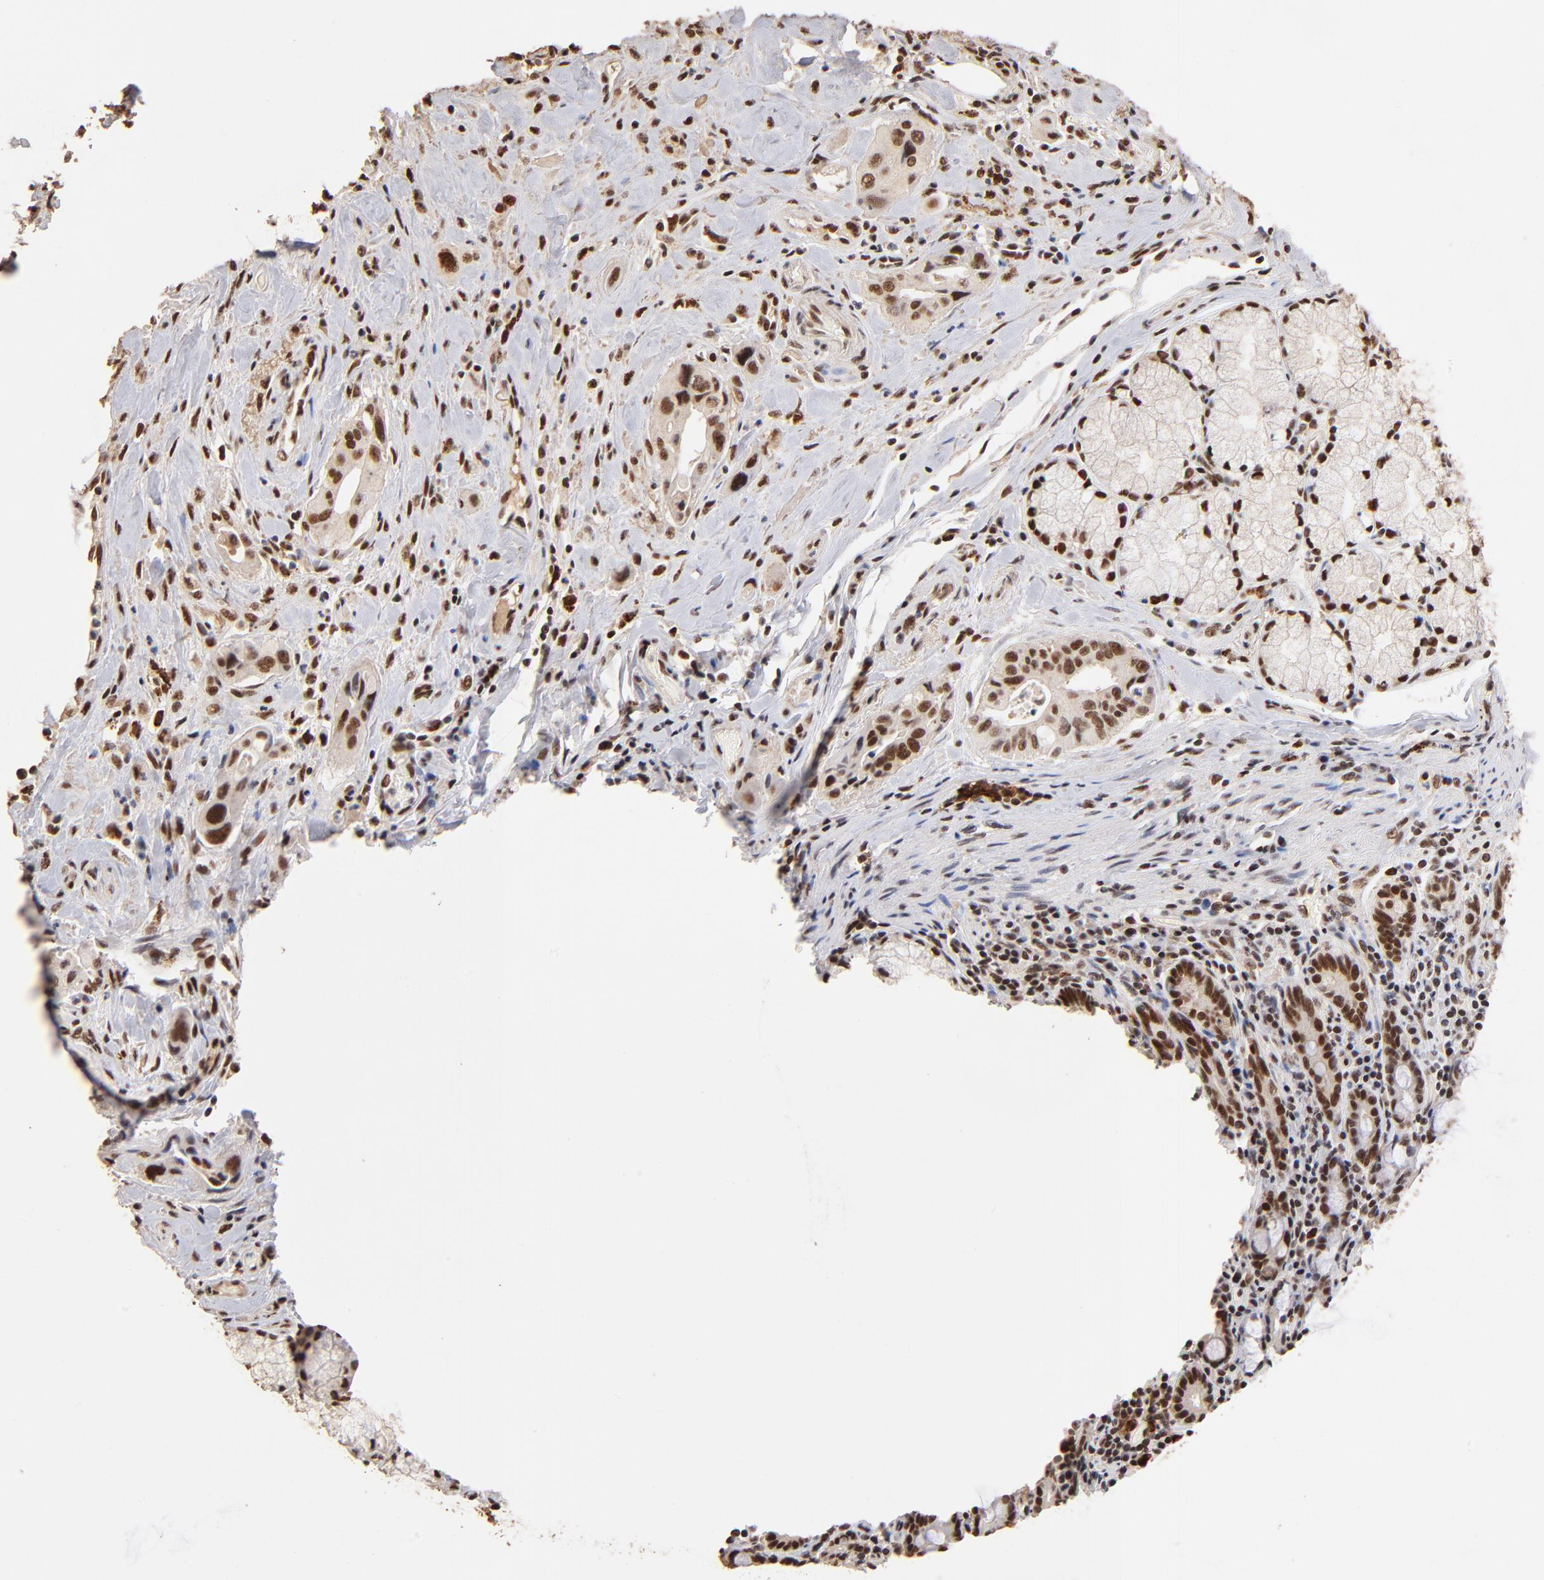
{"staining": {"intensity": "strong", "quantity": ">75%", "location": "nuclear"}, "tissue": "pancreatic cancer", "cell_type": "Tumor cells", "image_type": "cancer", "snomed": [{"axis": "morphology", "description": "Adenocarcinoma, NOS"}, {"axis": "topography", "description": "Pancreas"}], "caption": "Protein expression analysis of pancreatic cancer displays strong nuclear staining in about >75% of tumor cells.", "gene": "ZNF146", "patient": {"sex": "male", "age": 77}}